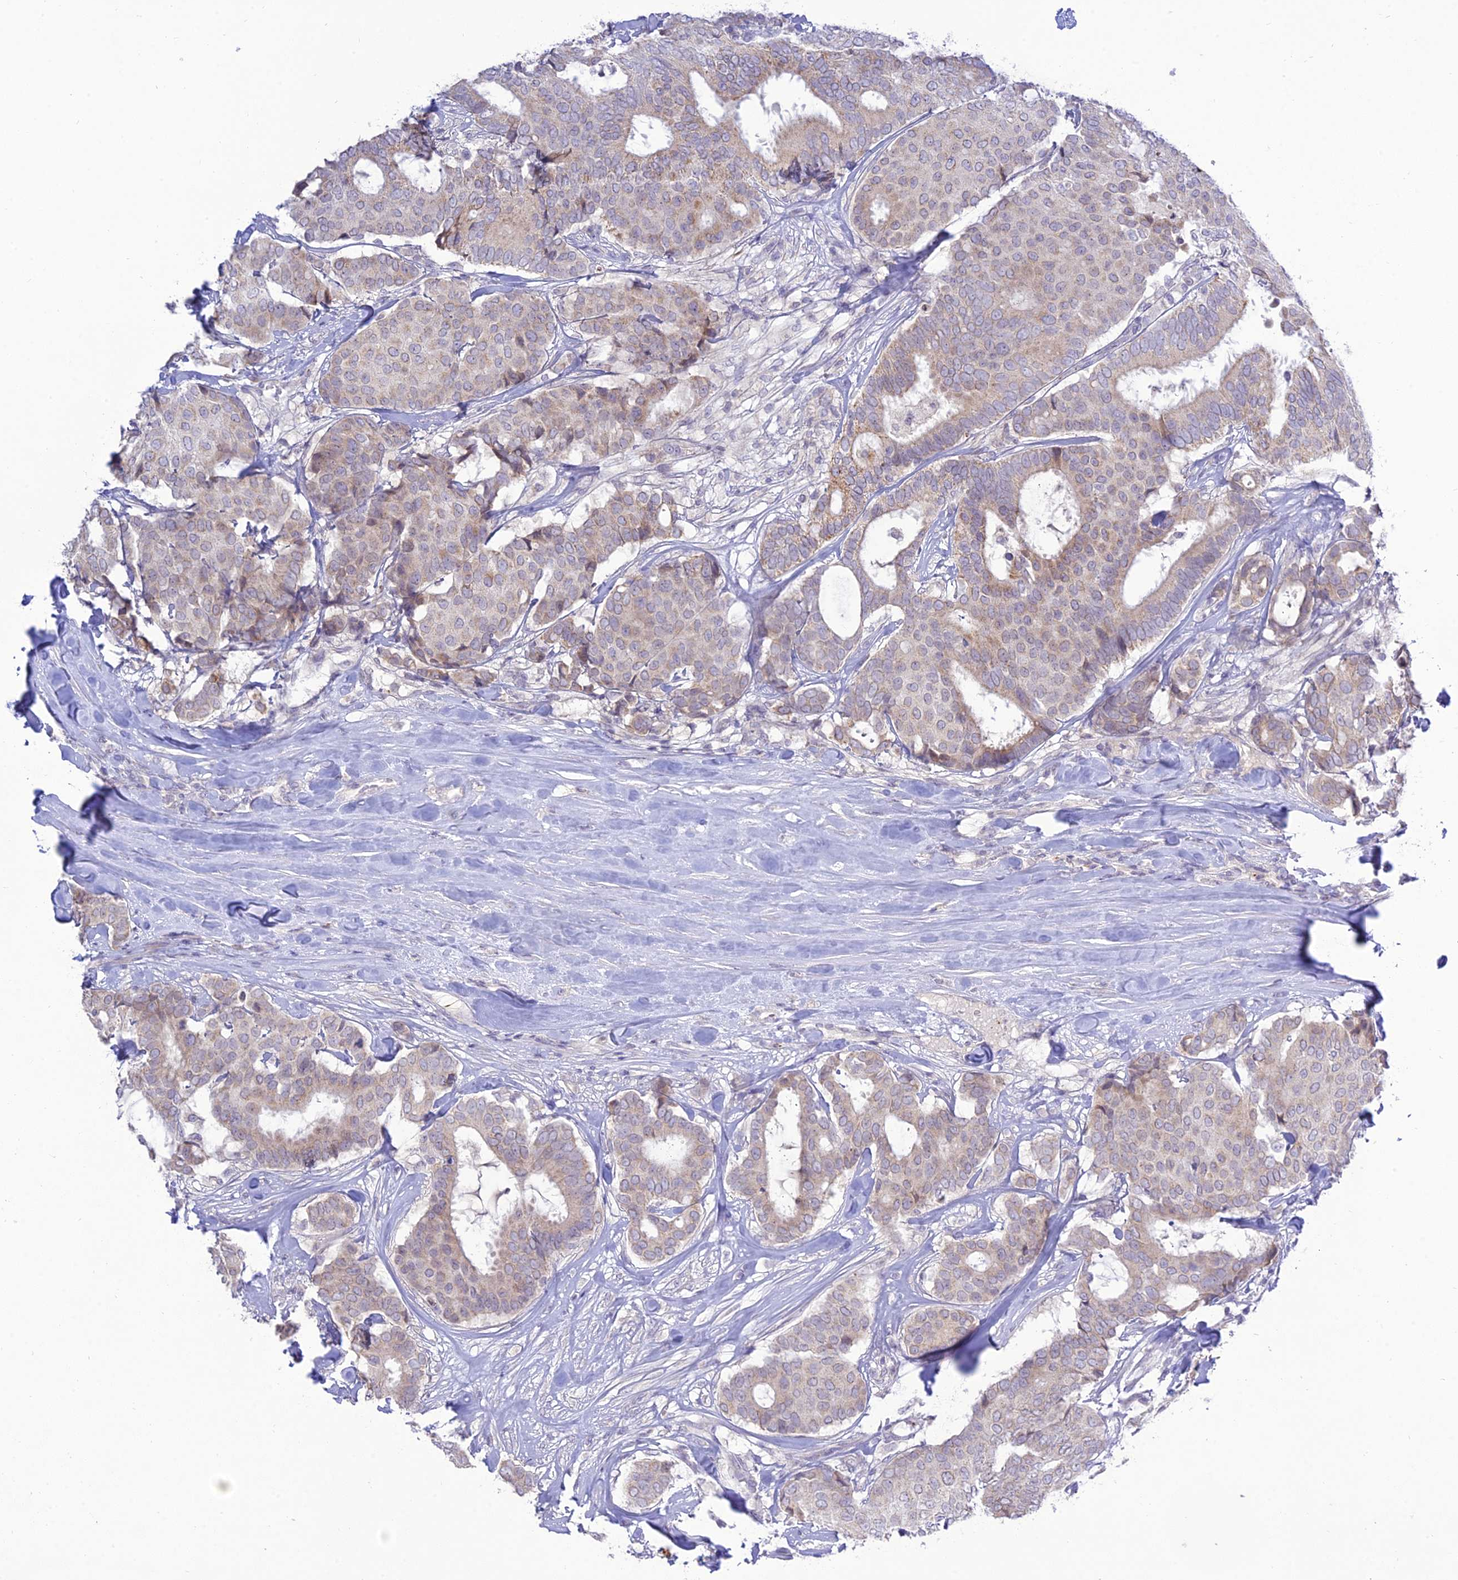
{"staining": {"intensity": "weak", "quantity": "25%-75%", "location": "cytoplasmic/membranous"}, "tissue": "breast cancer", "cell_type": "Tumor cells", "image_type": "cancer", "snomed": [{"axis": "morphology", "description": "Duct carcinoma"}, {"axis": "topography", "description": "Breast"}], "caption": "Immunohistochemistry (IHC) of breast cancer shows low levels of weak cytoplasmic/membranous positivity in approximately 25%-75% of tumor cells.", "gene": "TMEM40", "patient": {"sex": "female", "age": 75}}